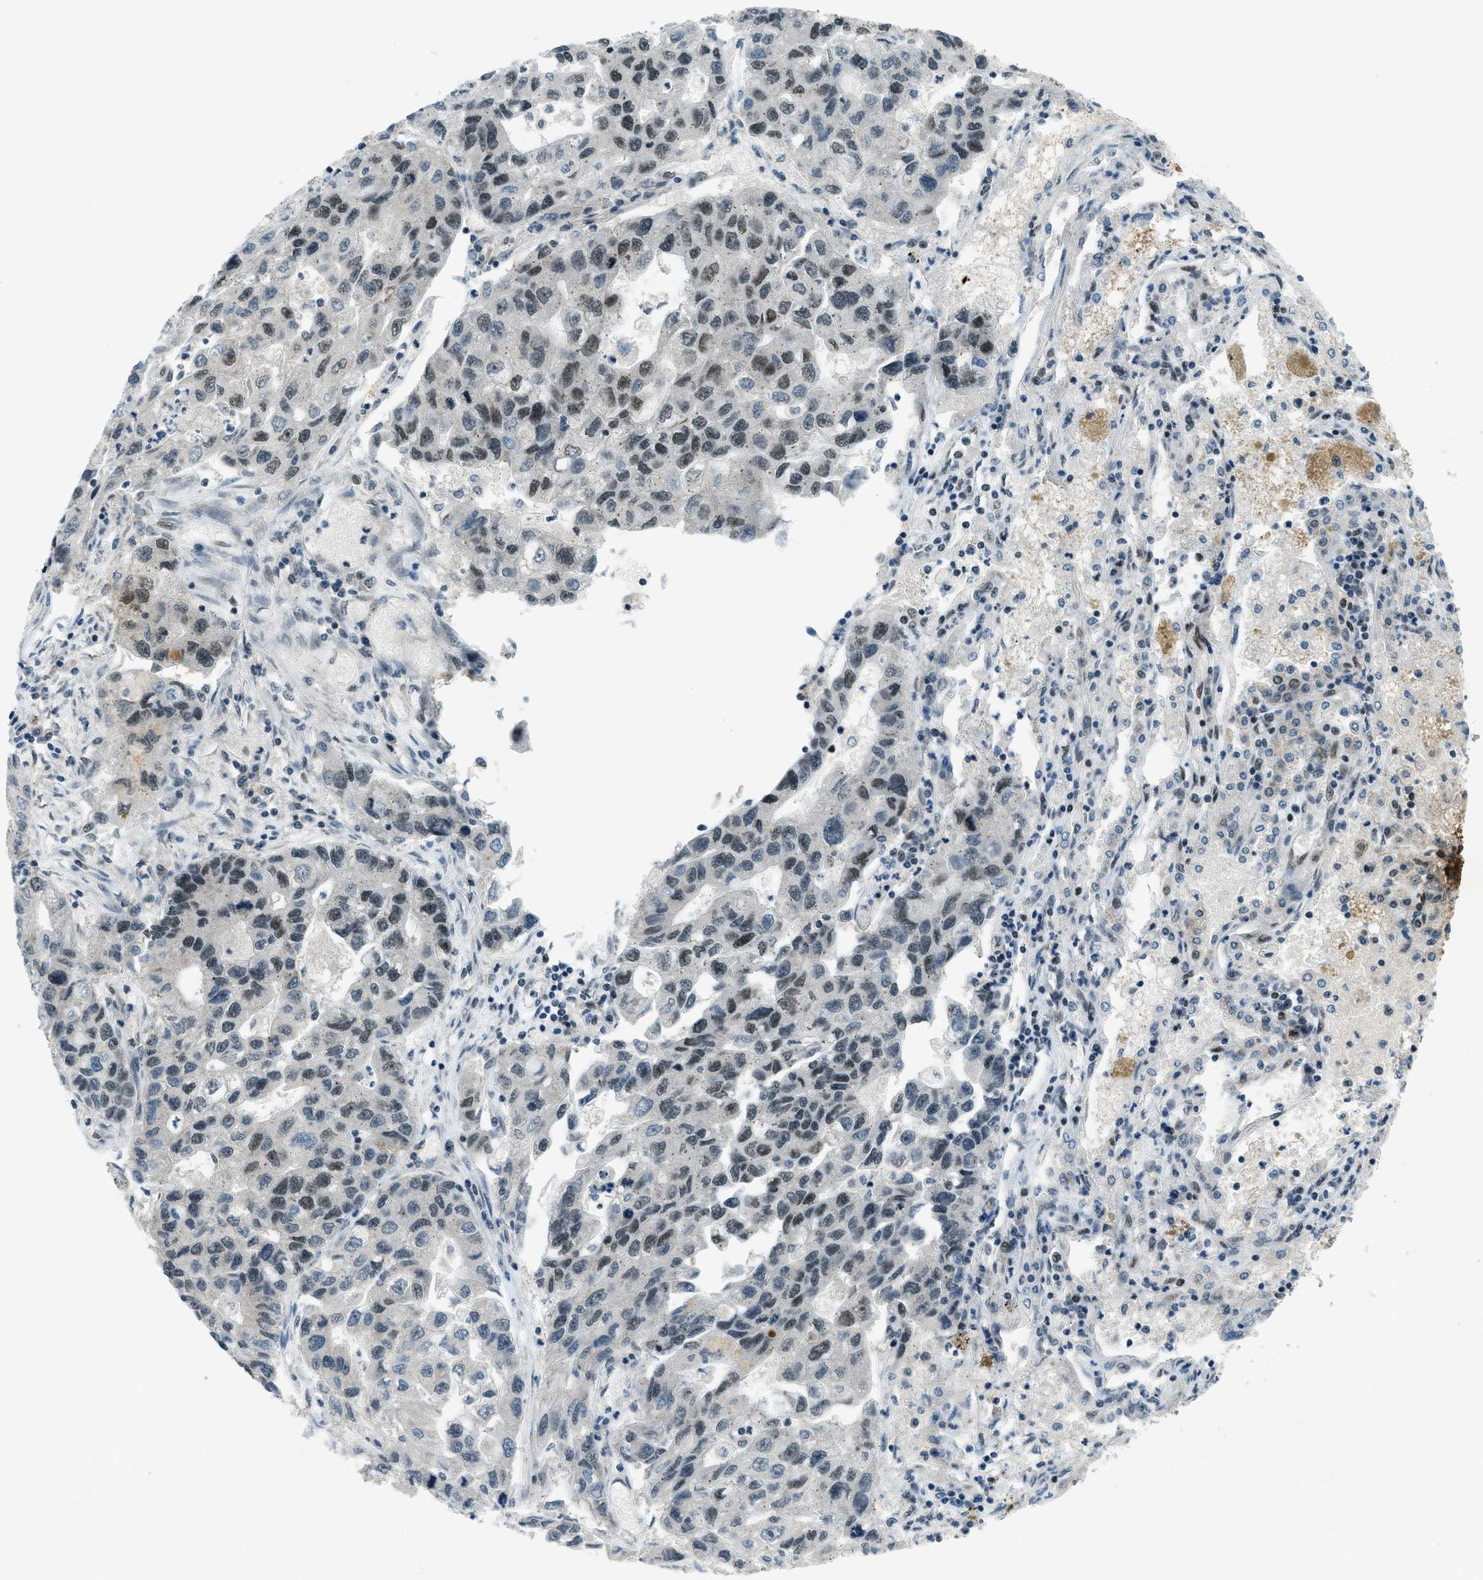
{"staining": {"intensity": "weak", "quantity": "25%-75%", "location": "nuclear"}, "tissue": "lung cancer", "cell_type": "Tumor cells", "image_type": "cancer", "snomed": [{"axis": "morphology", "description": "Adenocarcinoma, NOS"}, {"axis": "topography", "description": "Lung"}], "caption": "The image shows staining of lung cancer, revealing weak nuclear protein staining (brown color) within tumor cells.", "gene": "KLF6", "patient": {"sex": "female", "age": 51}}